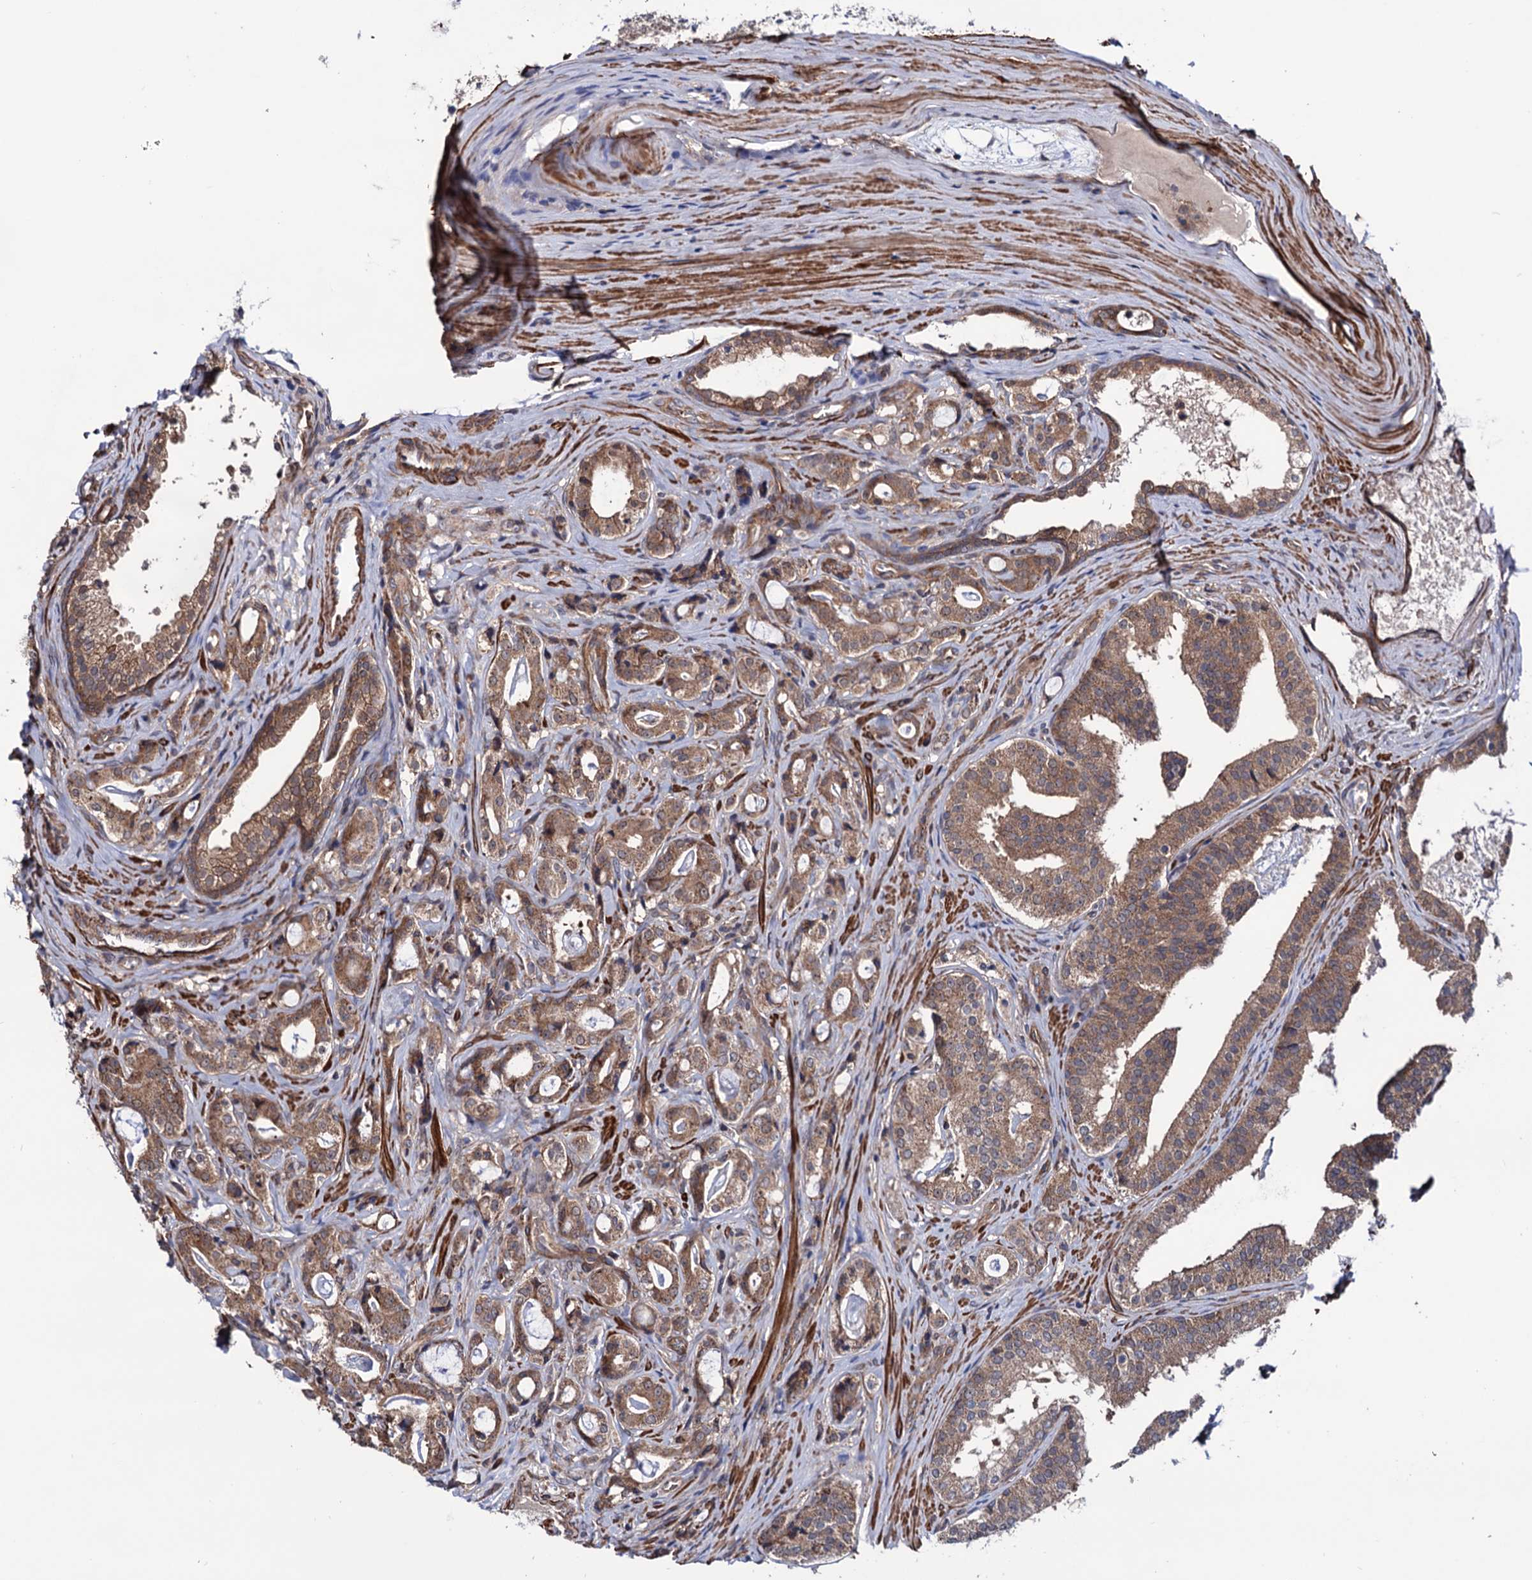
{"staining": {"intensity": "moderate", "quantity": ">75%", "location": "cytoplasmic/membranous"}, "tissue": "prostate cancer", "cell_type": "Tumor cells", "image_type": "cancer", "snomed": [{"axis": "morphology", "description": "Adenocarcinoma, High grade"}, {"axis": "topography", "description": "Prostate"}], "caption": "Immunohistochemical staining of human prostate cancer (high-grade adenocarcinoma) shows medium levels of moderate cytoplasmic/membranous expression in approximately >75% of tumor cells.", "gene": "FERMT2", "patient": {"sex": "male", "age": 63}}